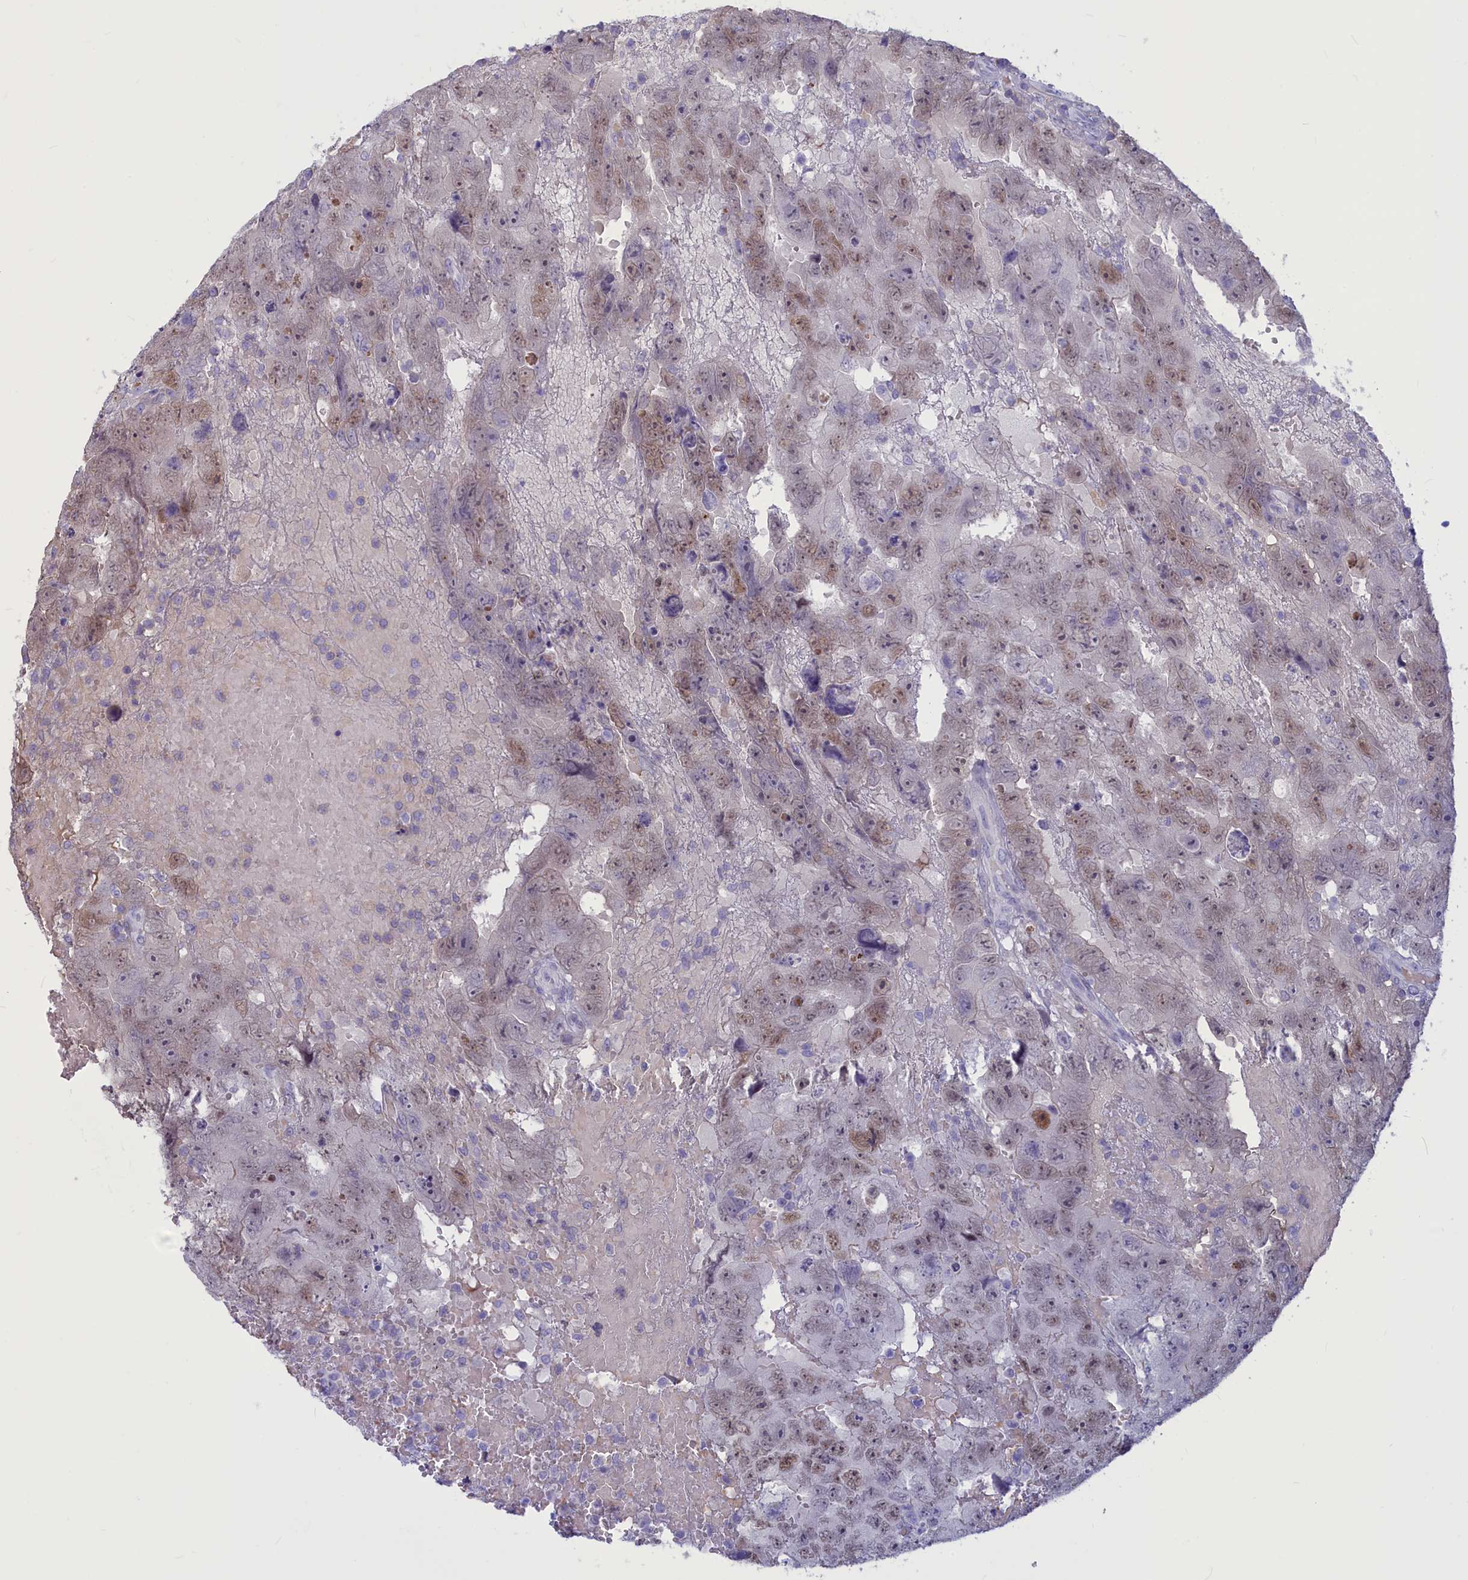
{"staining": {"intensity": "moderate", "quantity": "25%-75%", "location": "nuclear"}, "tissue": "testis cancer", "cell_type": "Tumor cells", "image_type": "cancer", "snomed": [{"axis": "morphology", "description": "Carcinoma, Embryonal, NOS"}, {"axis": "topography", "description": "Testis"}], "caption": "This is an image of immunohistochemistry staining of testis cancer, which shows moderate positivity in the nuclear of tumor cells.", "gene": "GAPDHS", "patient": {"sex": "male", "age": 45}}